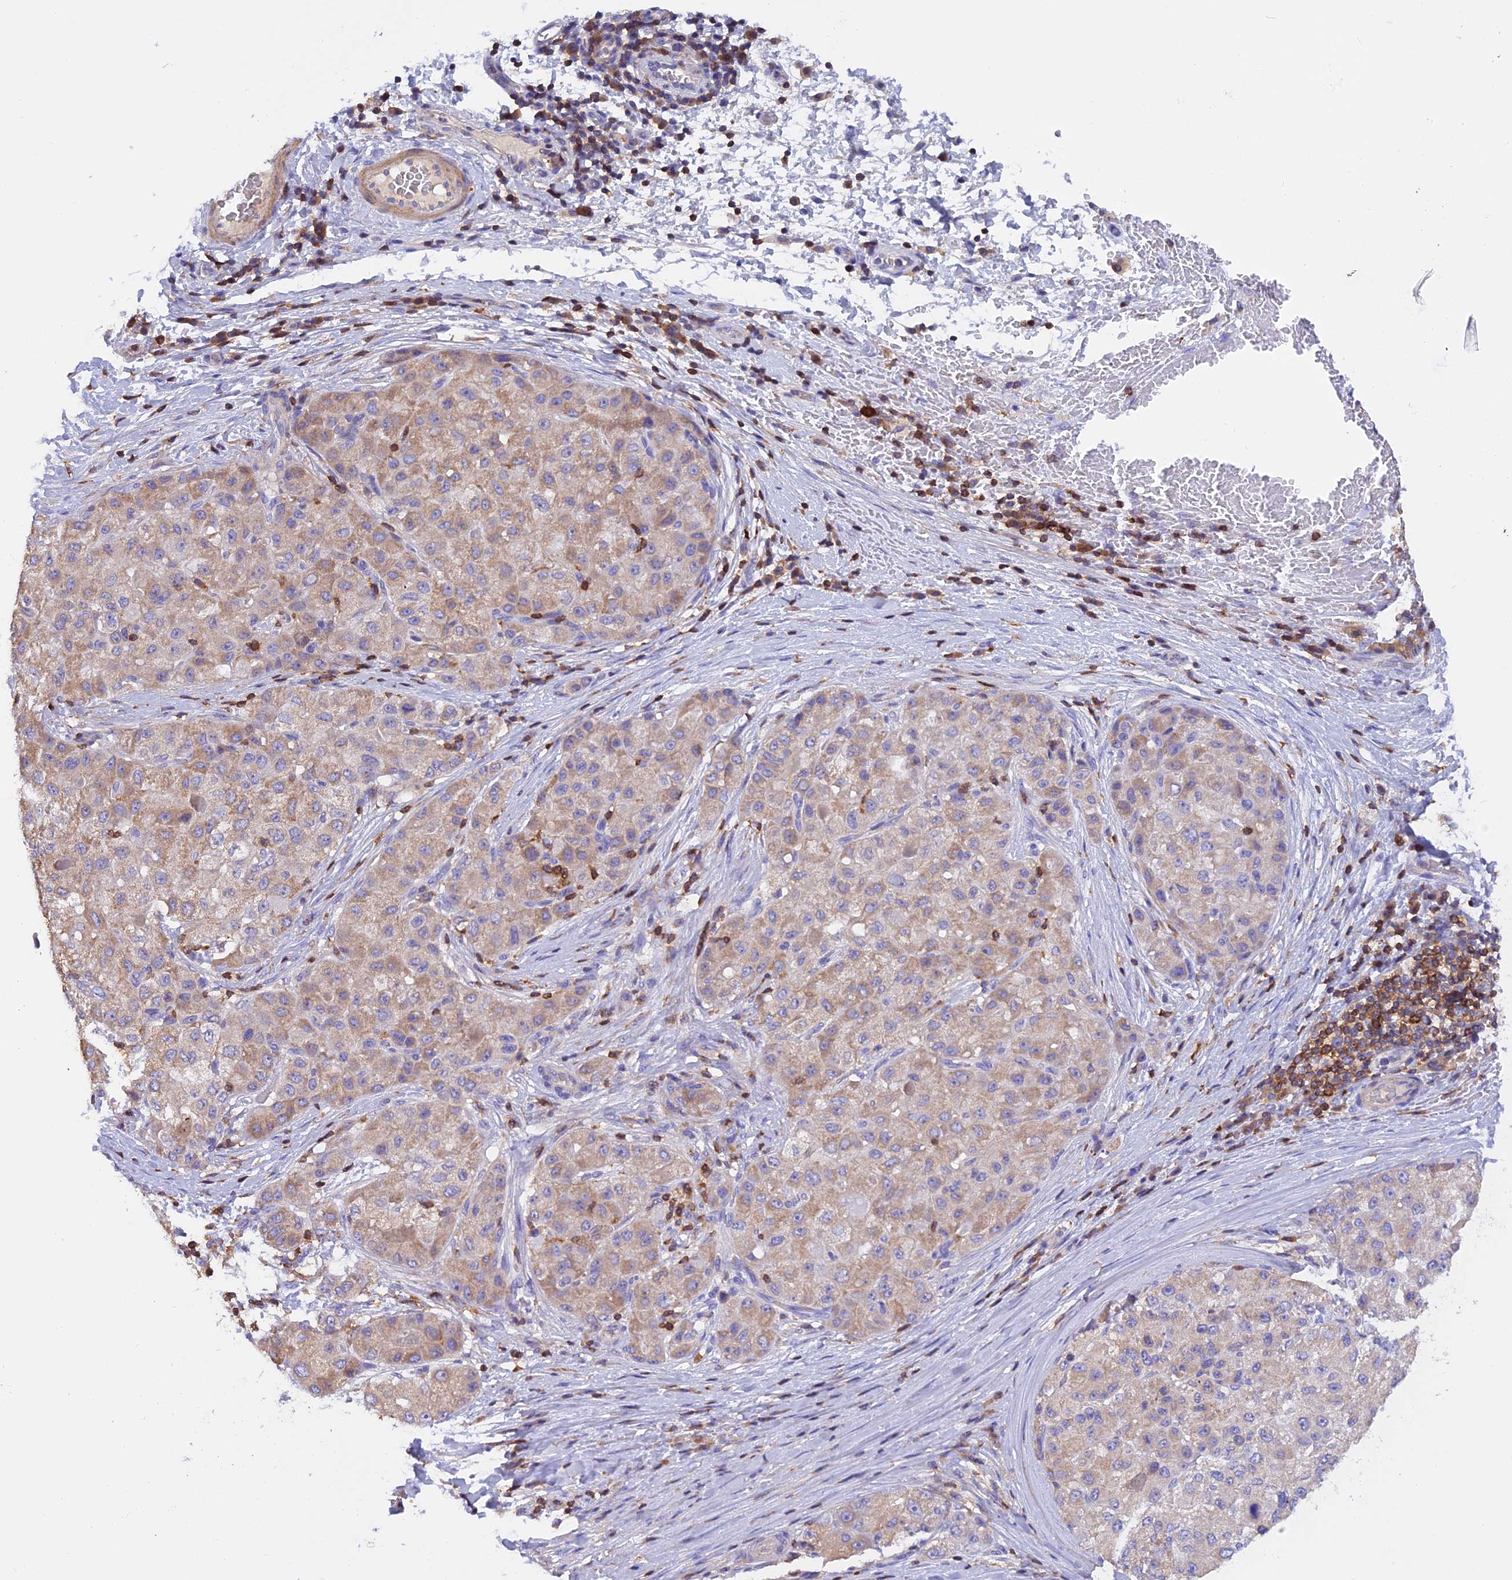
{"staining": {"intensity": "weak", "quantity": "25%-75%", "location": "cytoplasmic/membranous"}, "tissue": "liver cancer", "cell_type": "Tumor cells", "image_type": "cancer", "snomed": [{"axis": "morphology", "description": "Carcinoma, Hepatocellular, NOS"}, {"axis": "topography", "description": "Liver"}], "caption": "Hepatocellular carcinoma (liver) stained for a protein (brown) exhibits weak cytoplasmic/membranous positive expression in about 25%-75% of tumor cells.", "gene": "LPXN", "patient": {"sex": "male", "age": 80}}